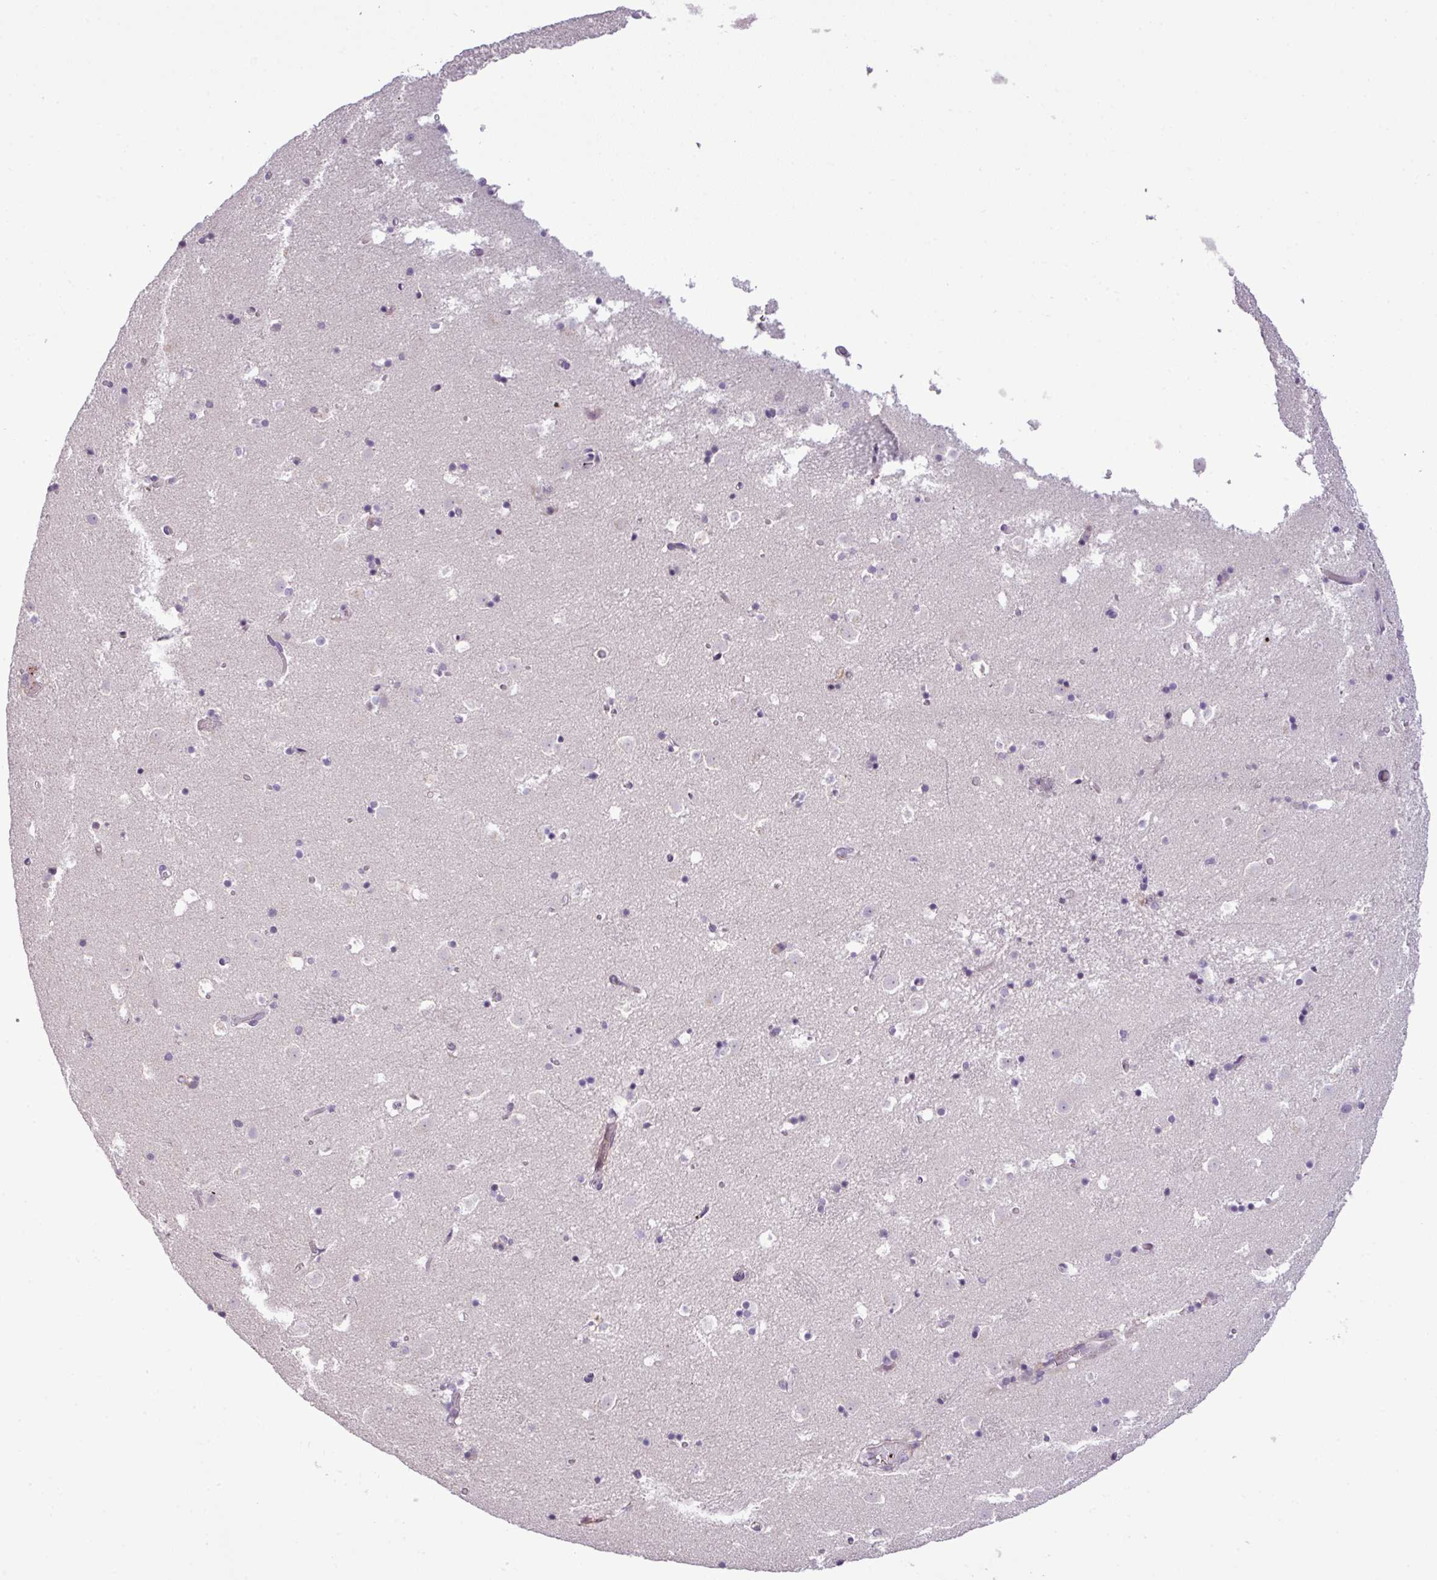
{"staining": {"intensity": "negative", "quantity": "none", "location": "none"}, "tissue": "caudate", "cell_type": "Glial cells", "image_type": "normal", "snomed": [{"axis": "morphology", "description": "Normal tissue, NOS"}, {"axis": "topography", "description": "Lateral ventricle wall"}], "caption": "IHC micrograph of unremarkable caudate: human caudate stained with DAB shows no significant protein positivity in glial cells.", "gene": "DNAJB13", "patient": {"sex": "male", "age": 25}}